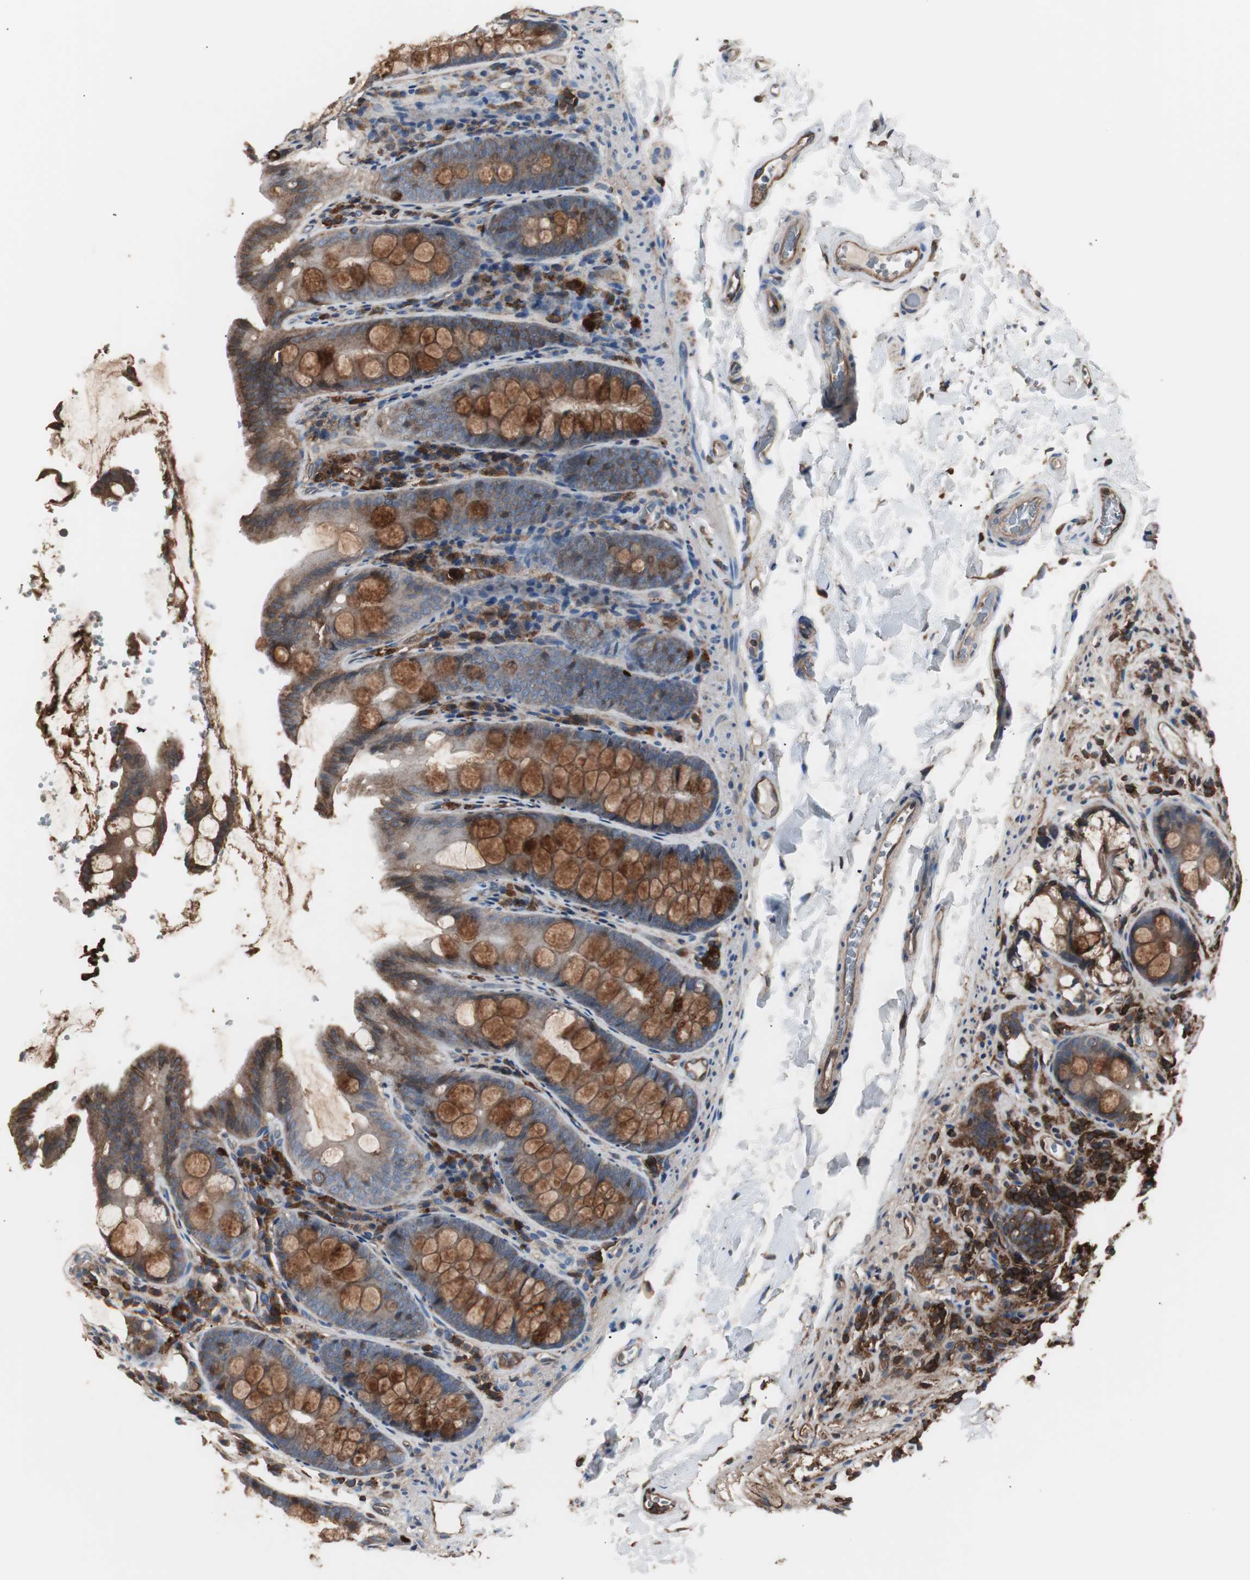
{"staining": {"intensity": "moderate", "quantity": ">75%", "location": "cytoplasmic/membranous"}, "tissue": "colon", "cell_type": "Endothelial cells", "image_type": "normal", "snomed": [{"axis": "morphology", "description": "Normal tissue, NOS"}, {"axis": "topography", "description": "Colon"}], "caption": "Moderate cytoplasmic/membranous expression is present in about >75% of endothelial cells in benign colon. (IHC, brightfield microscopy, high magnification).", "gene": "B2M", "patient": {"sex": "female", "age": 61}}